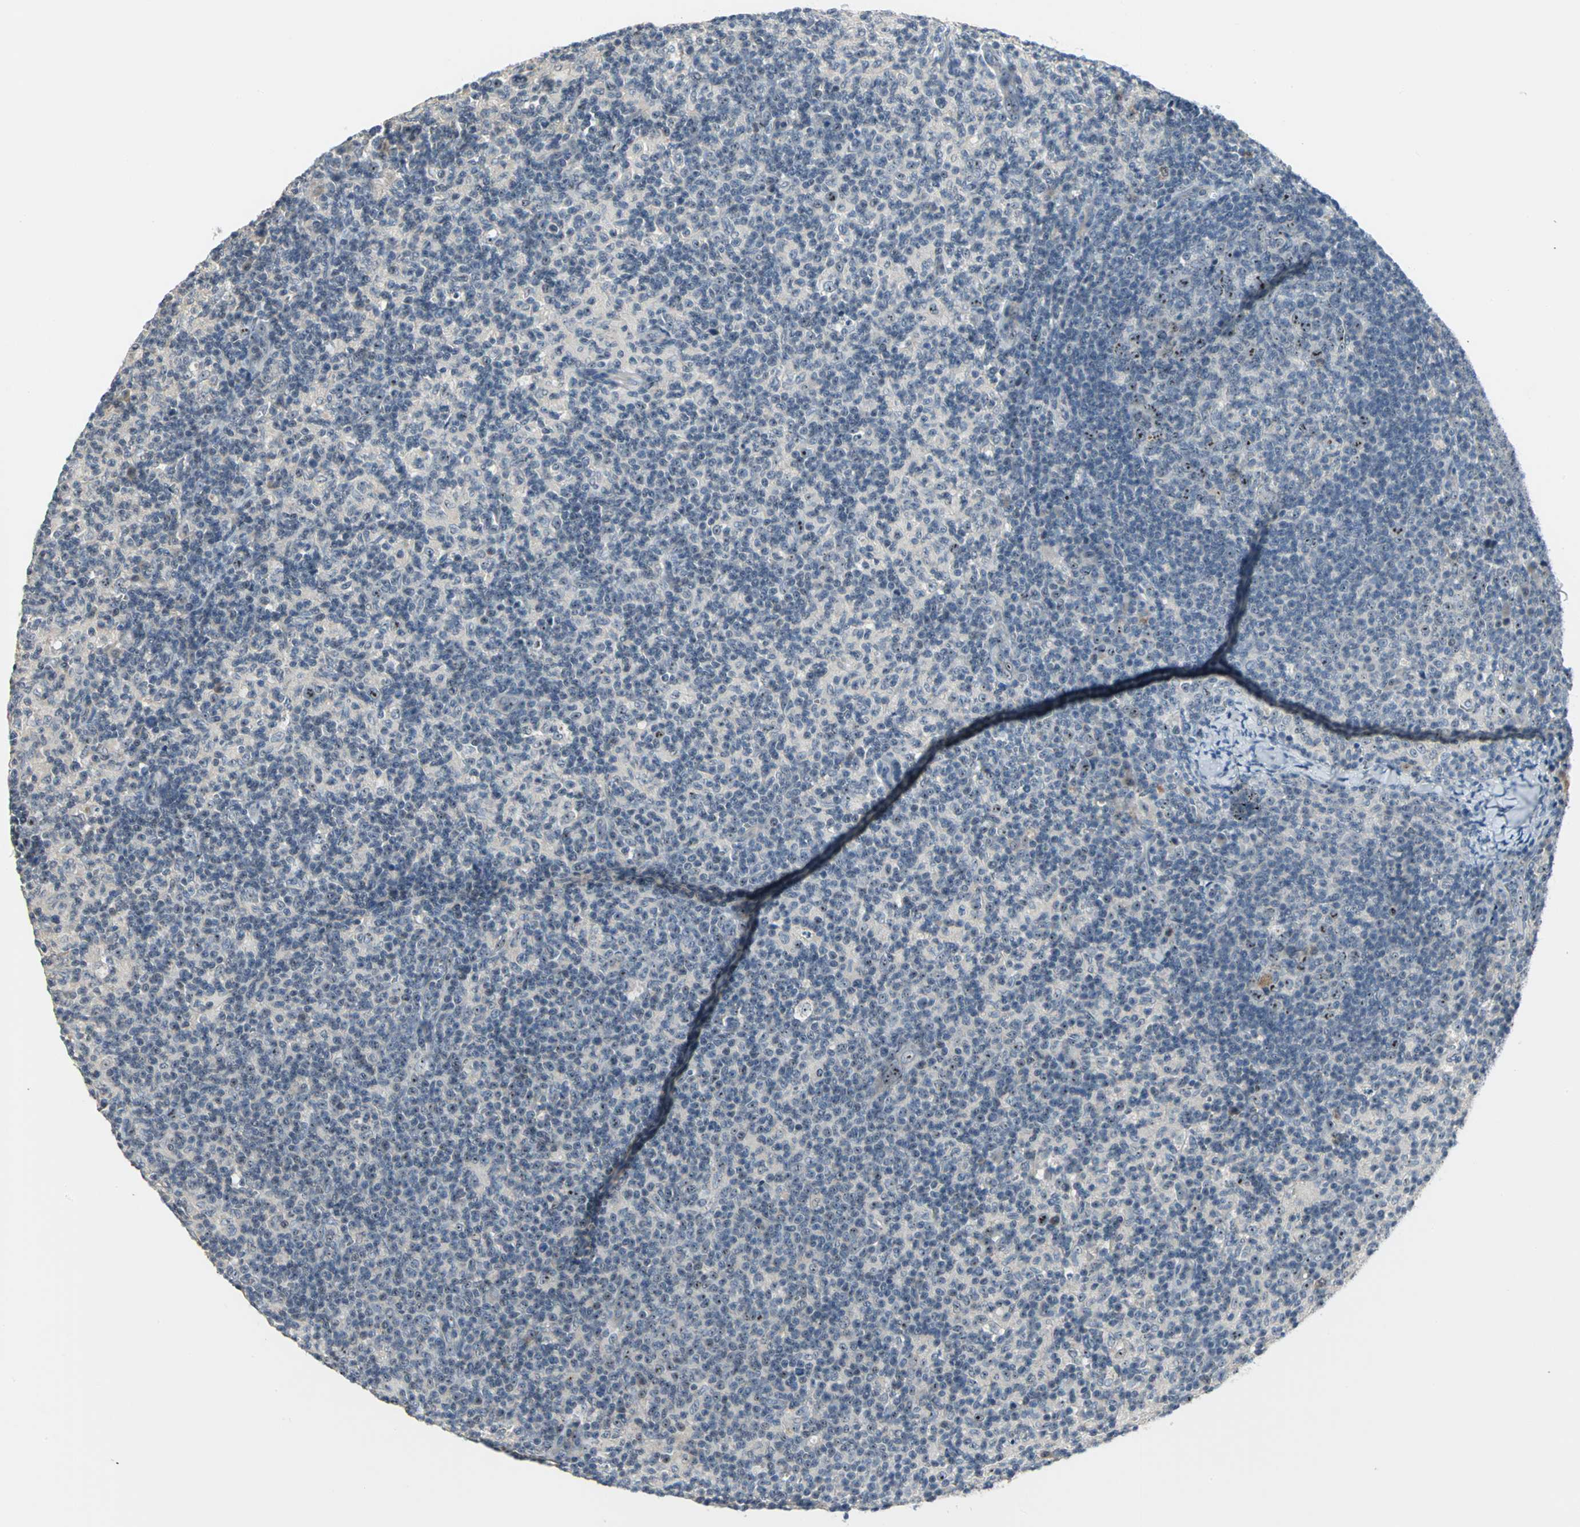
{"staining": {"intensity": "strong", "quantity": "<25%", "location": "nuclear"}, "tissue": "lymph node", "cell_type": "Germinal center cells", "image_type": "normal", "snomed": [{"axis": "morphology", "description": "Normal tissue, NOS"}, {"axis": "morphology", "description": "Inflammation, NOS"}, {"axis": "topography", "description": "Lymph node"}], "caption": "Human lymph node stained for a protein (brown) exhibits strong nuclear positive expression in approximately <25% of germinal center cells.", "gene": "MYBBP1A", "patient": {"sex": "male", "age": 55}}